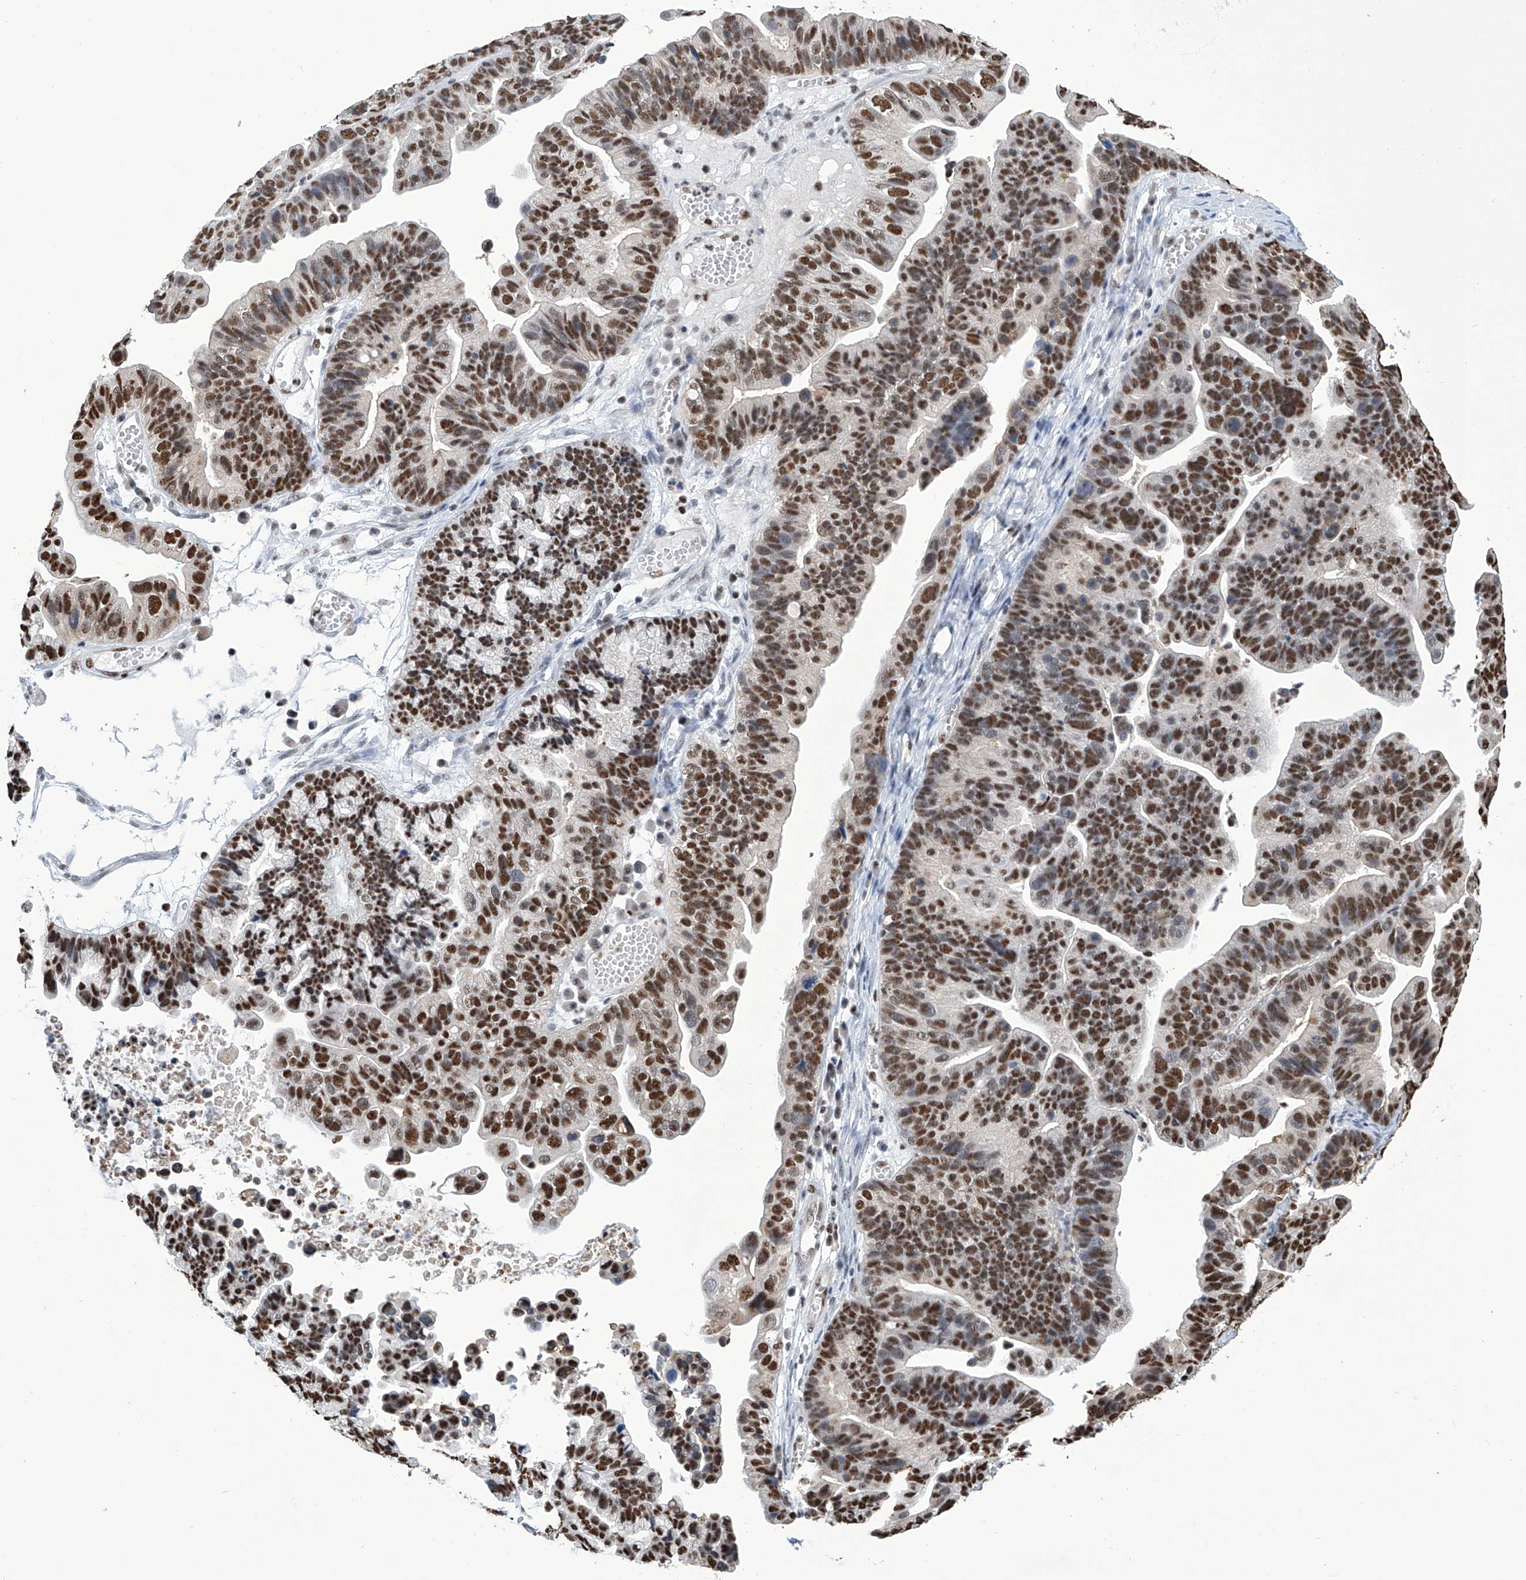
{"staining": {"intensity": "strong", "quantity": ">75%", "location": "nuclear"}, "tissue": "ovarian cancer", "cell_type": "Tumor cells", "image_type": "cancer", "snomed": [{"axis": "morphology", "description": "Cystadenocarcinoma, serous, NOS"}, {"axis": "topography", "description": "Ovary"}], "caption": "Protein expression by immunohistochemistry demonstrates strong nuclear staining in about >75% of tumor cells in serous cystadenocarcinoma (ovarian).", "gene": "SREBF2", "patient": {"sex": "female", "age": 56}}